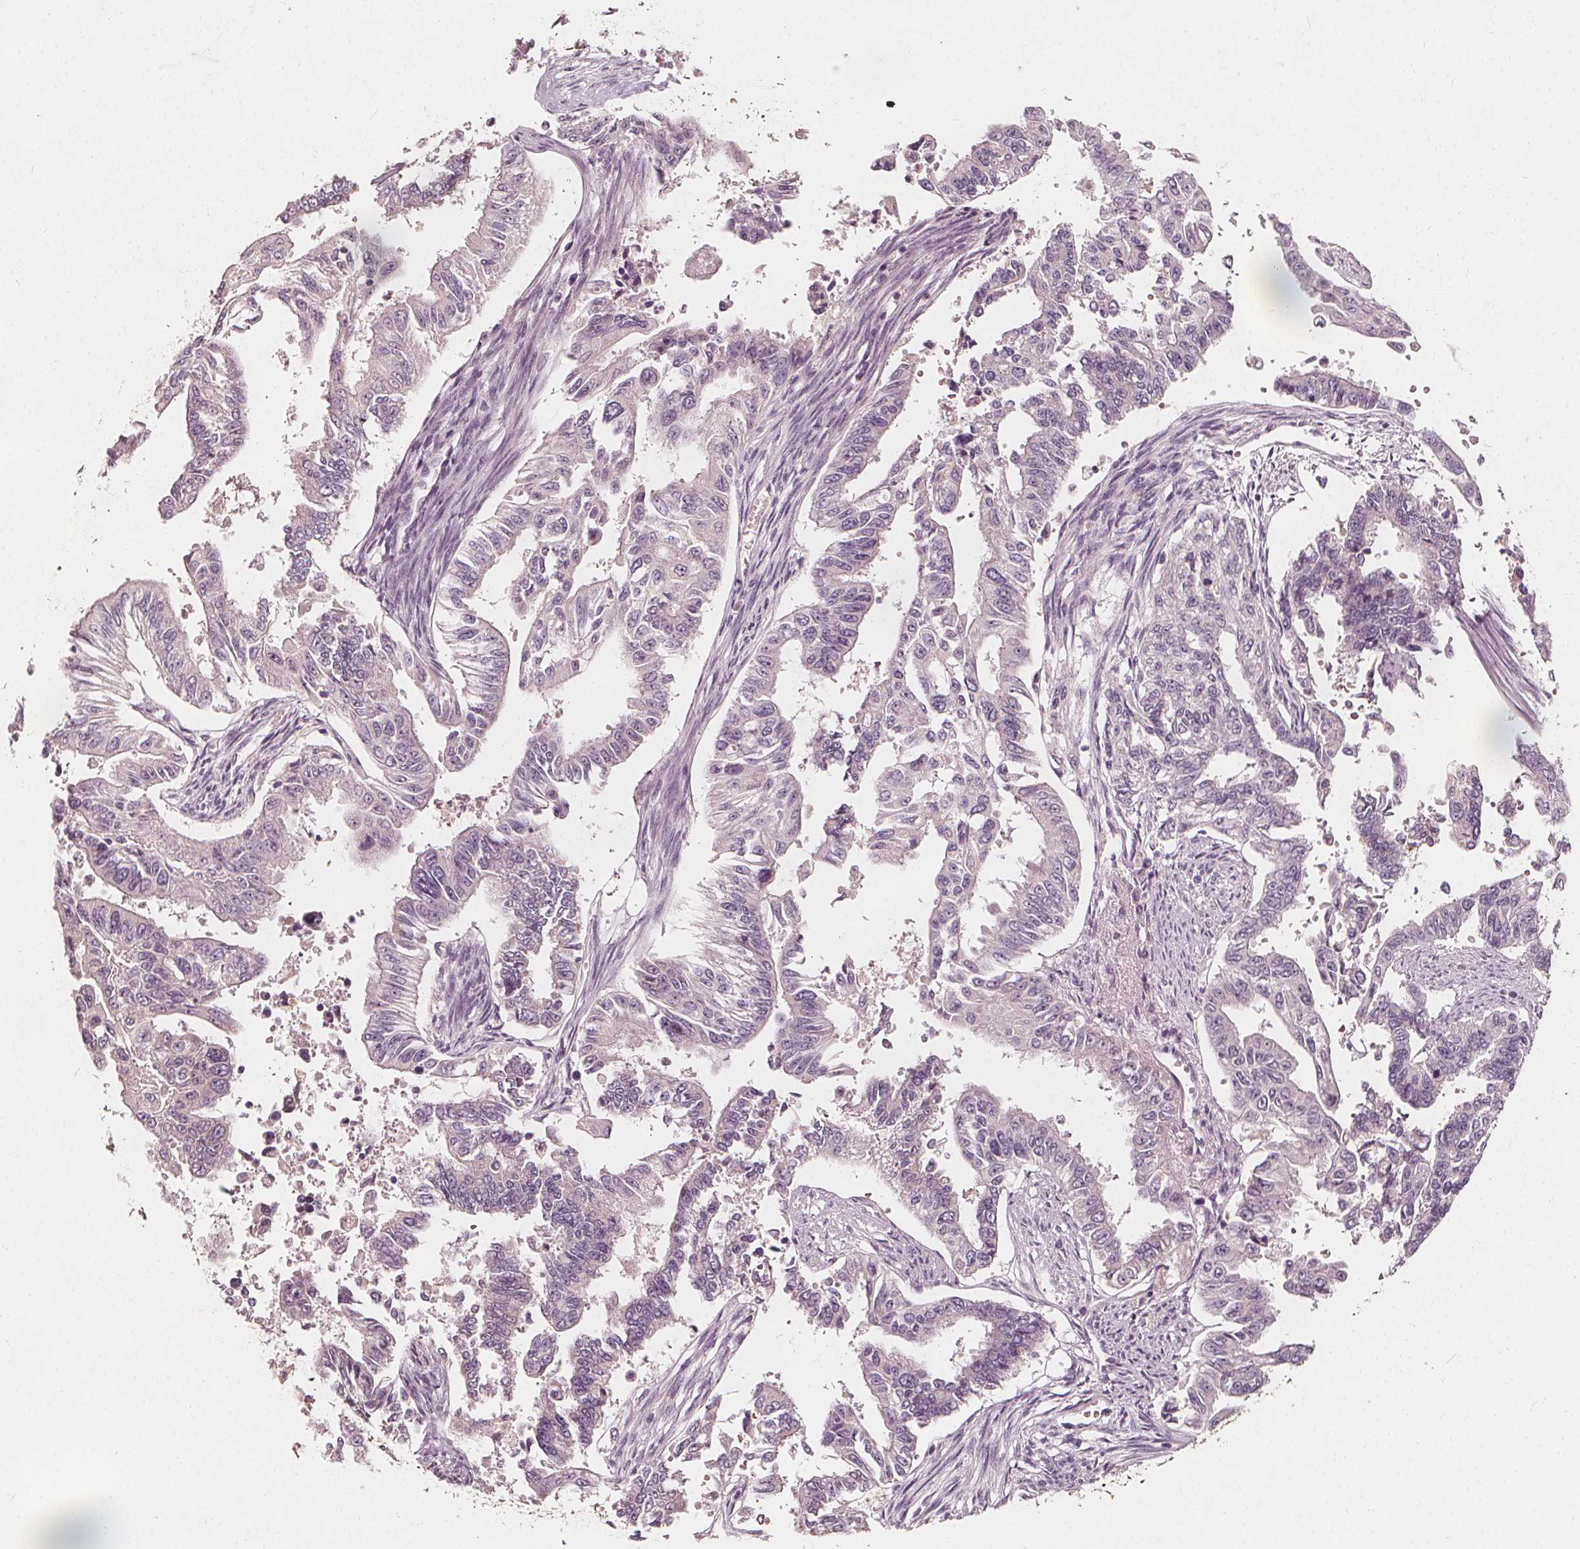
{"staining": {"intensity": "negative", "quantity": "none", "location": "none"}, "tissue": "endometrial cancer", "cell_type": "Tumor cells", "image_type": "cancer", "snomed": [{"axis": "morphology", "description": "Adenocarcinoma, NOS"}, {"axis": "topography", "description": "Uterus"}], "caption": "Human adenocarcinoma (endometrial) stained for a protein using IHC displays no positivity in tumor cells.", "gene": "NPC1L1", "patient": {"sex": "female", "age": 59}}